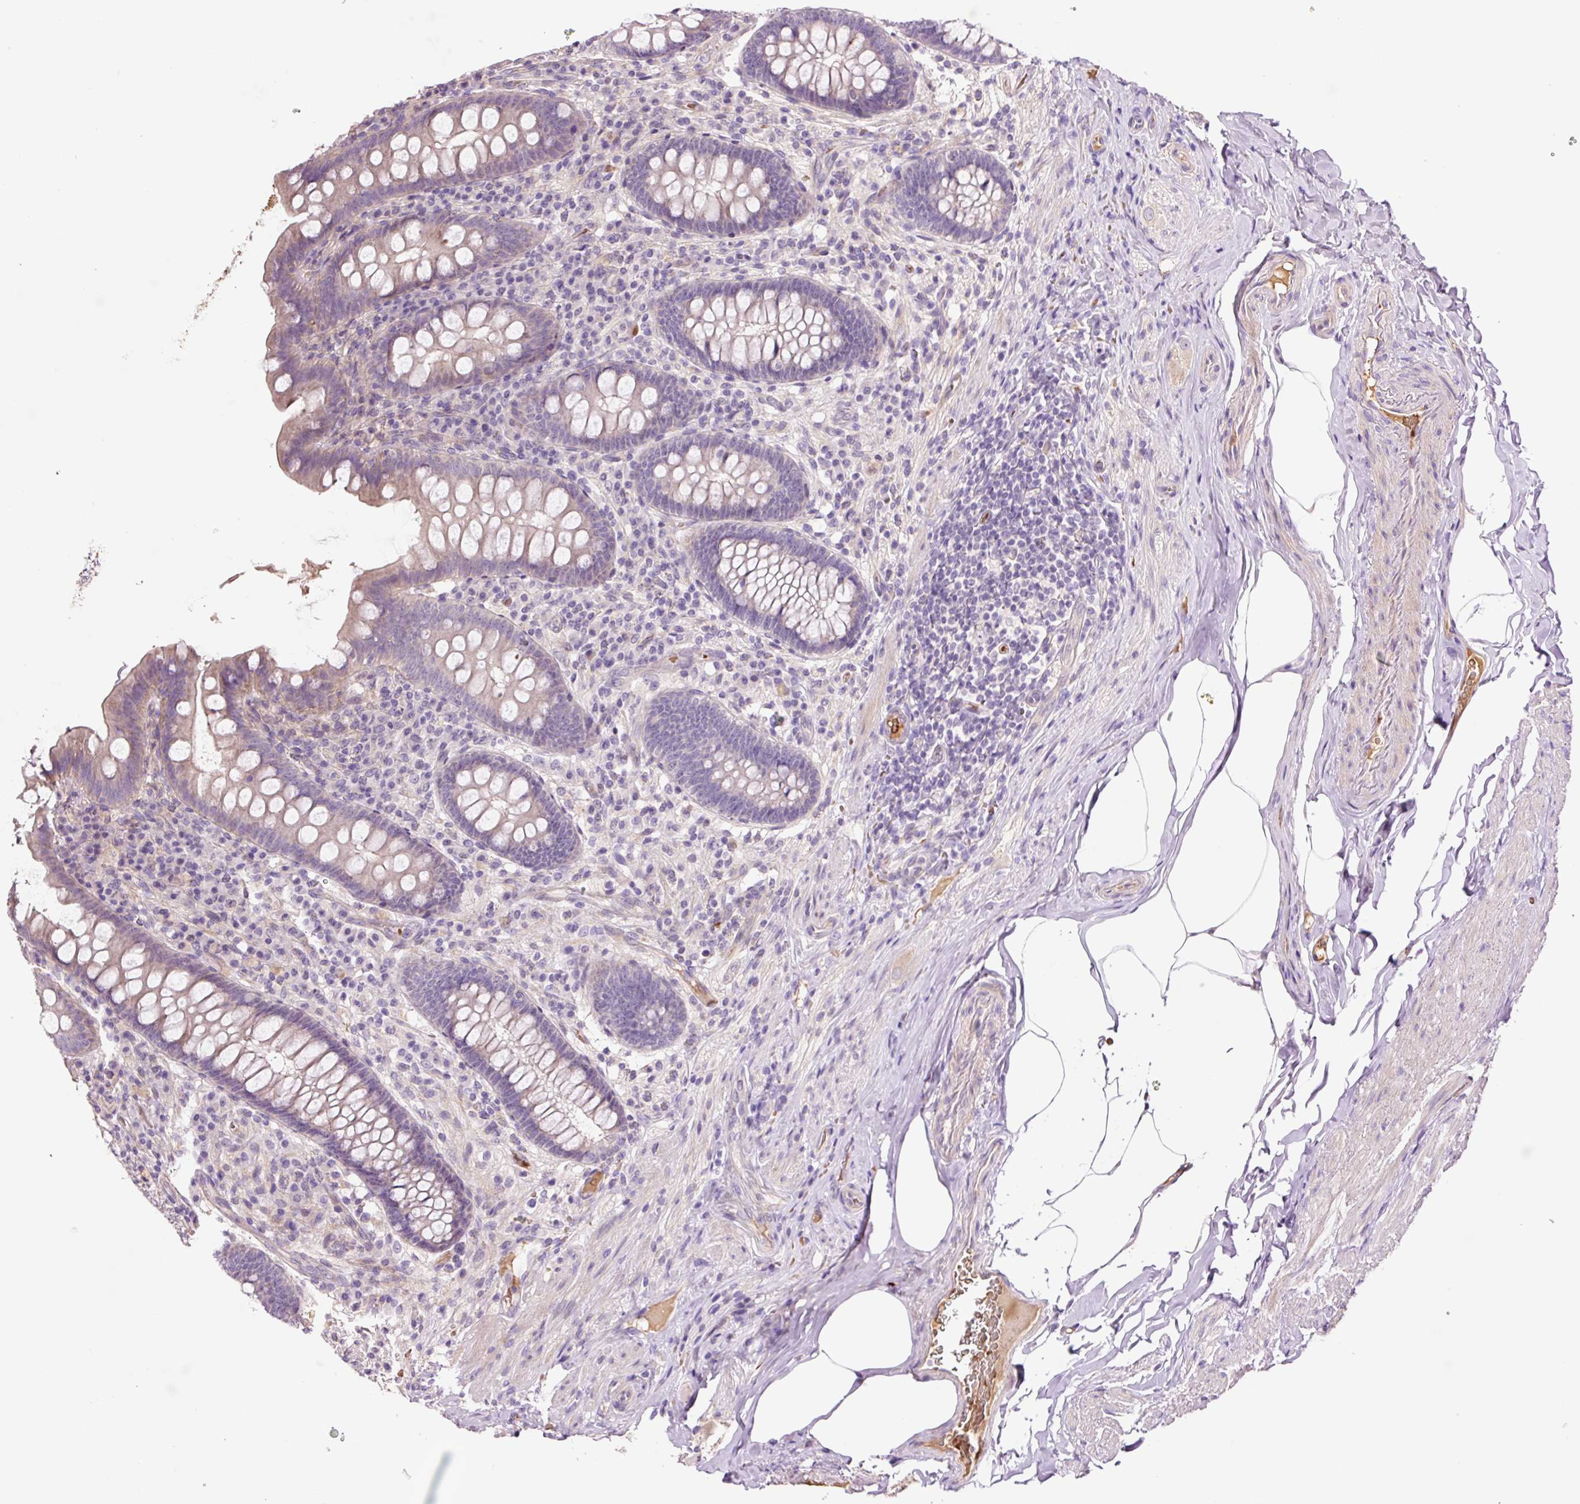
{"staining": {"intensity": "weak", "quantity": "<25%", "location": "cytoplasmic/membranous"}, "tissue": "appendix", "cell_type": "Glandular cells", "image_type": "normal", "snomed": [{"axis": "morphology", "description": "Normal tissue, NOS"}, {"axis": "topography", "description": "Appendix"}], "caption": "Glandular cells are negative for protein expression in unremarkable human appendix. (Immunohistochemistry, brightfield microscopy, high magnification).", "gene": "TMEM235", "patient": {"sex": "male", "age": 71}}